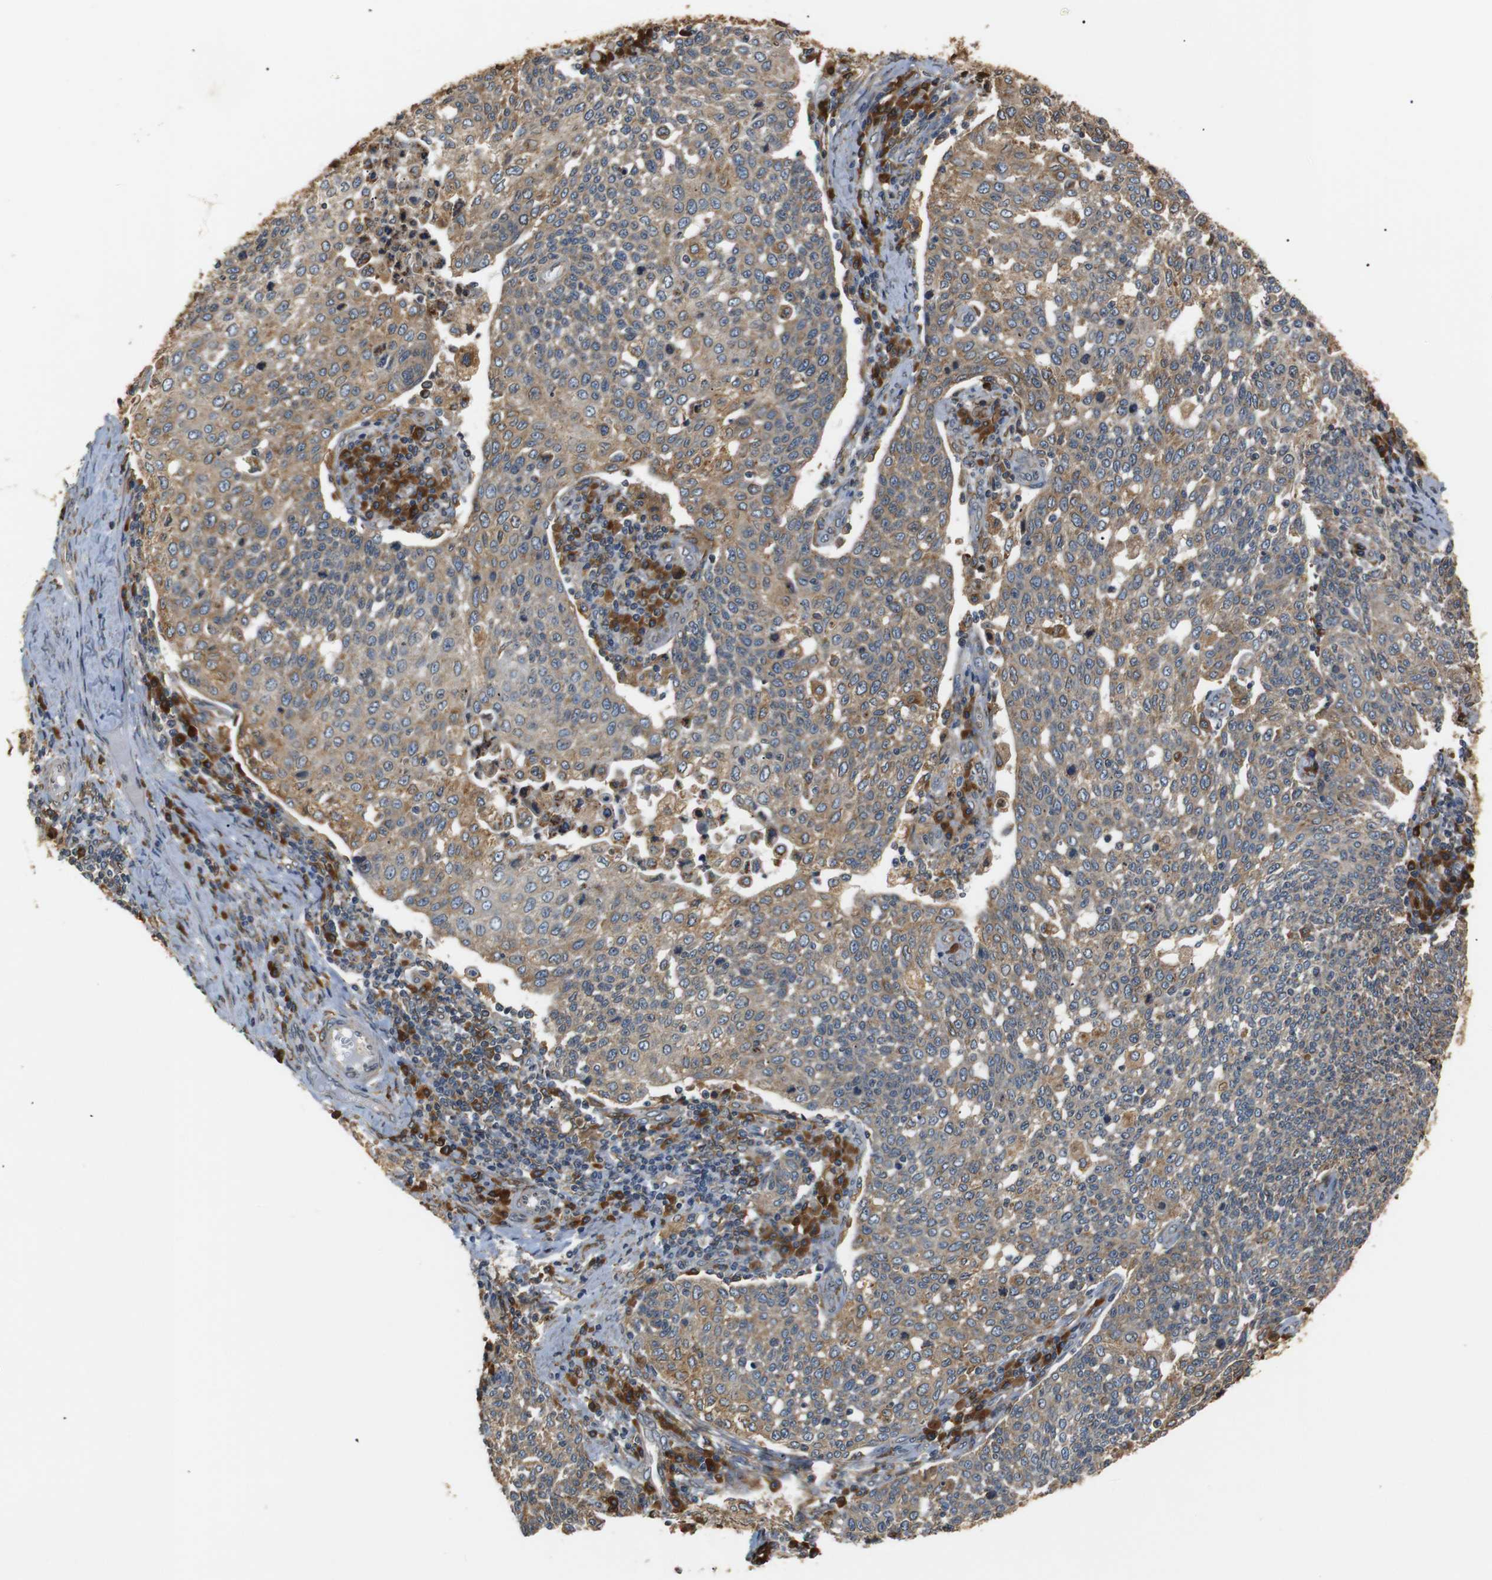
{"staining": {"intensity": "moderate", "quantity": ">75%", "location": "cytoplasmic/membranous"}, "tissue": "cervical cancer", "cell_type": "Tumor cells", "image_type": "cancer", "snomed": [{"axis": "morphology", "description": "Squamous cell carcinoma, NOS"}, {"axis": "topography", "description": "Cervix"}], "caption": "Cervical cancer (squamous cell carcinoma) was stained to show a protein in brown. There is medium levels of moderate cytoplasmic/membranous staining in about >75% of tumor cells. The staining was performed using DAB (3,3'-diaminobenzidine), with brown indicating positive protein expression. Nuclei are stained blue with hematoxylin.", "gene": "TMED2", "patient": {"sex": "female", "age": 34}}